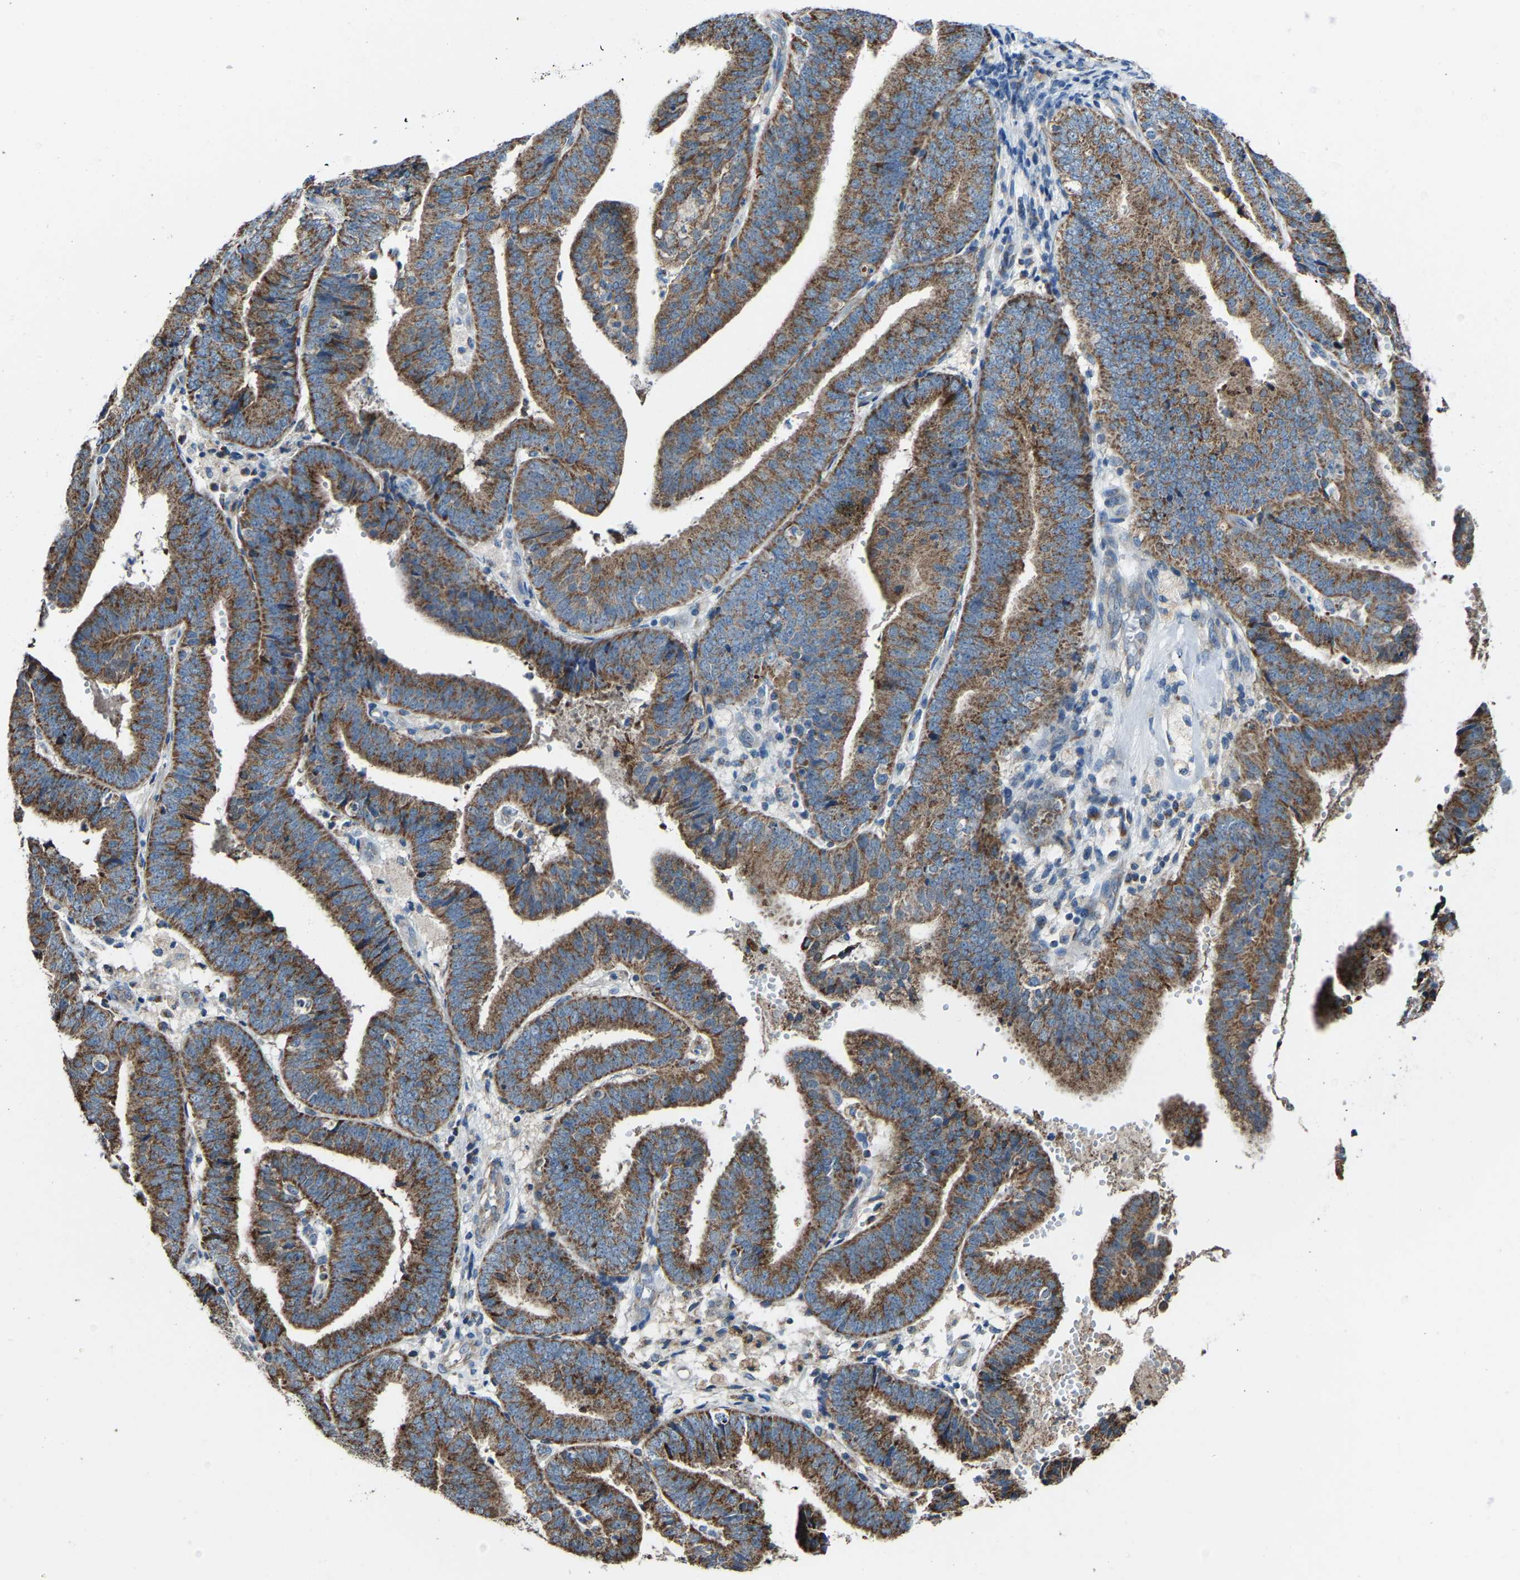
{"staining": {"intensity": "moderate", "quantity": ">75%", "location": "cytoplasmic/membranous"}, "tissue": "endometrial cancer", "cell_type": "Tumor cells", "image_type": "cancer", "snomed": [{"axis": "morphology", "description": "Adenocarcinoma, NOS"}, {"axis": "topography", "description": "Endometrium"}], "caption": "Moderate cytoplasmic/membranous staining is present in approximately >75% of tumor cells in endometrial cancer (adenocarcinoma).", "gene": "CANT1", "patient": {"sex": "female", "age": 63}}